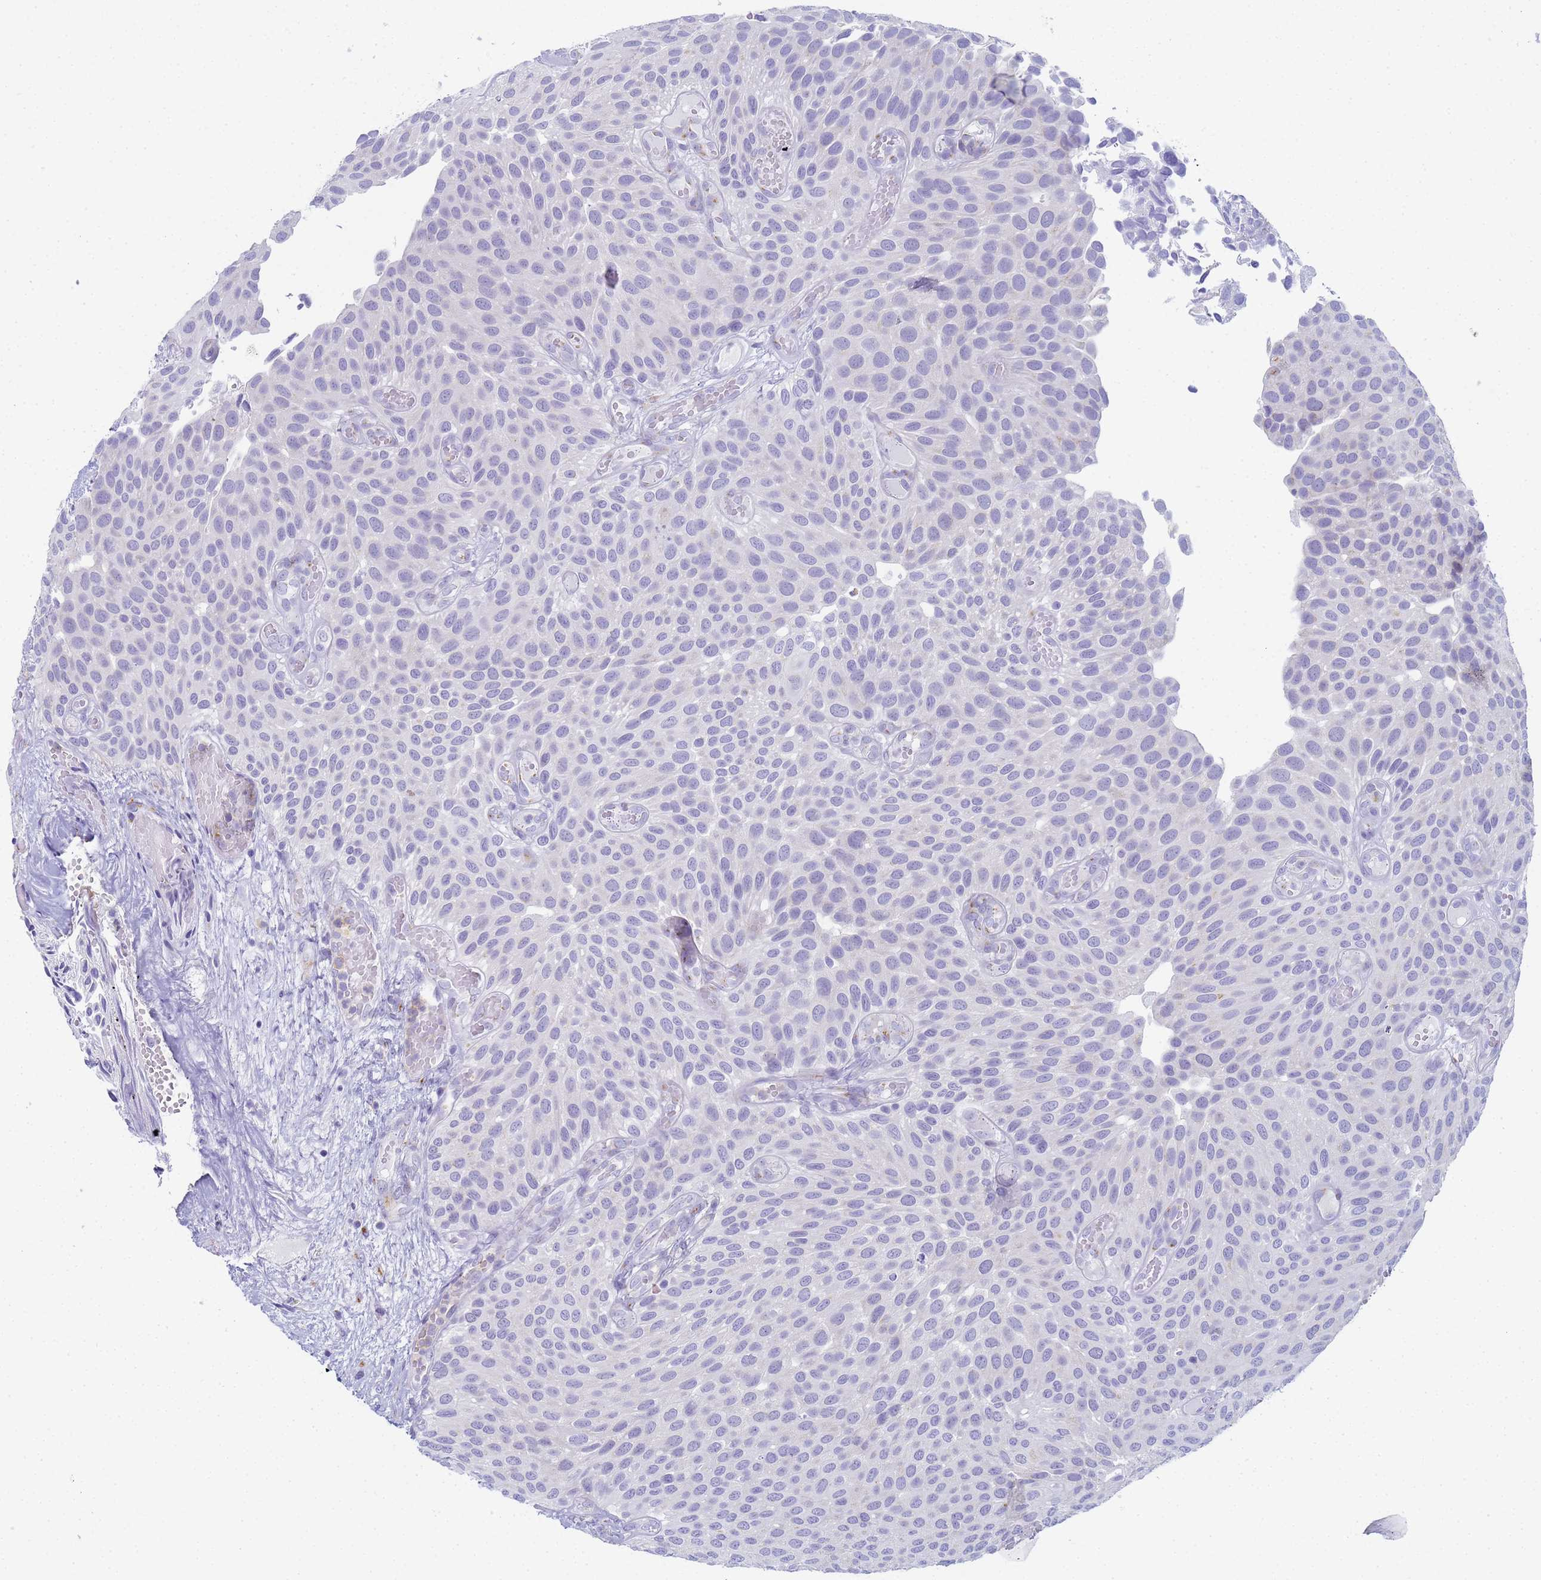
{"staining": {"intensity": "negative", "quantity": "none", "location": "none"}, "tissue": "urothelial cancer", "cell_type": "Tumor cells", "image_type": "cancer", "snomed": [{"axis": "morphology", "description": "Urothelial carcinoma, Low grade"}, {"axis": "topography", "description": "Urinary bladder"}], "caption": "Urothelial cancer was stained to show a protein in brown. There is no significant staining in tumor cells.", "gene": "CR1", "patient": {"sex": "male", "age": 89}}